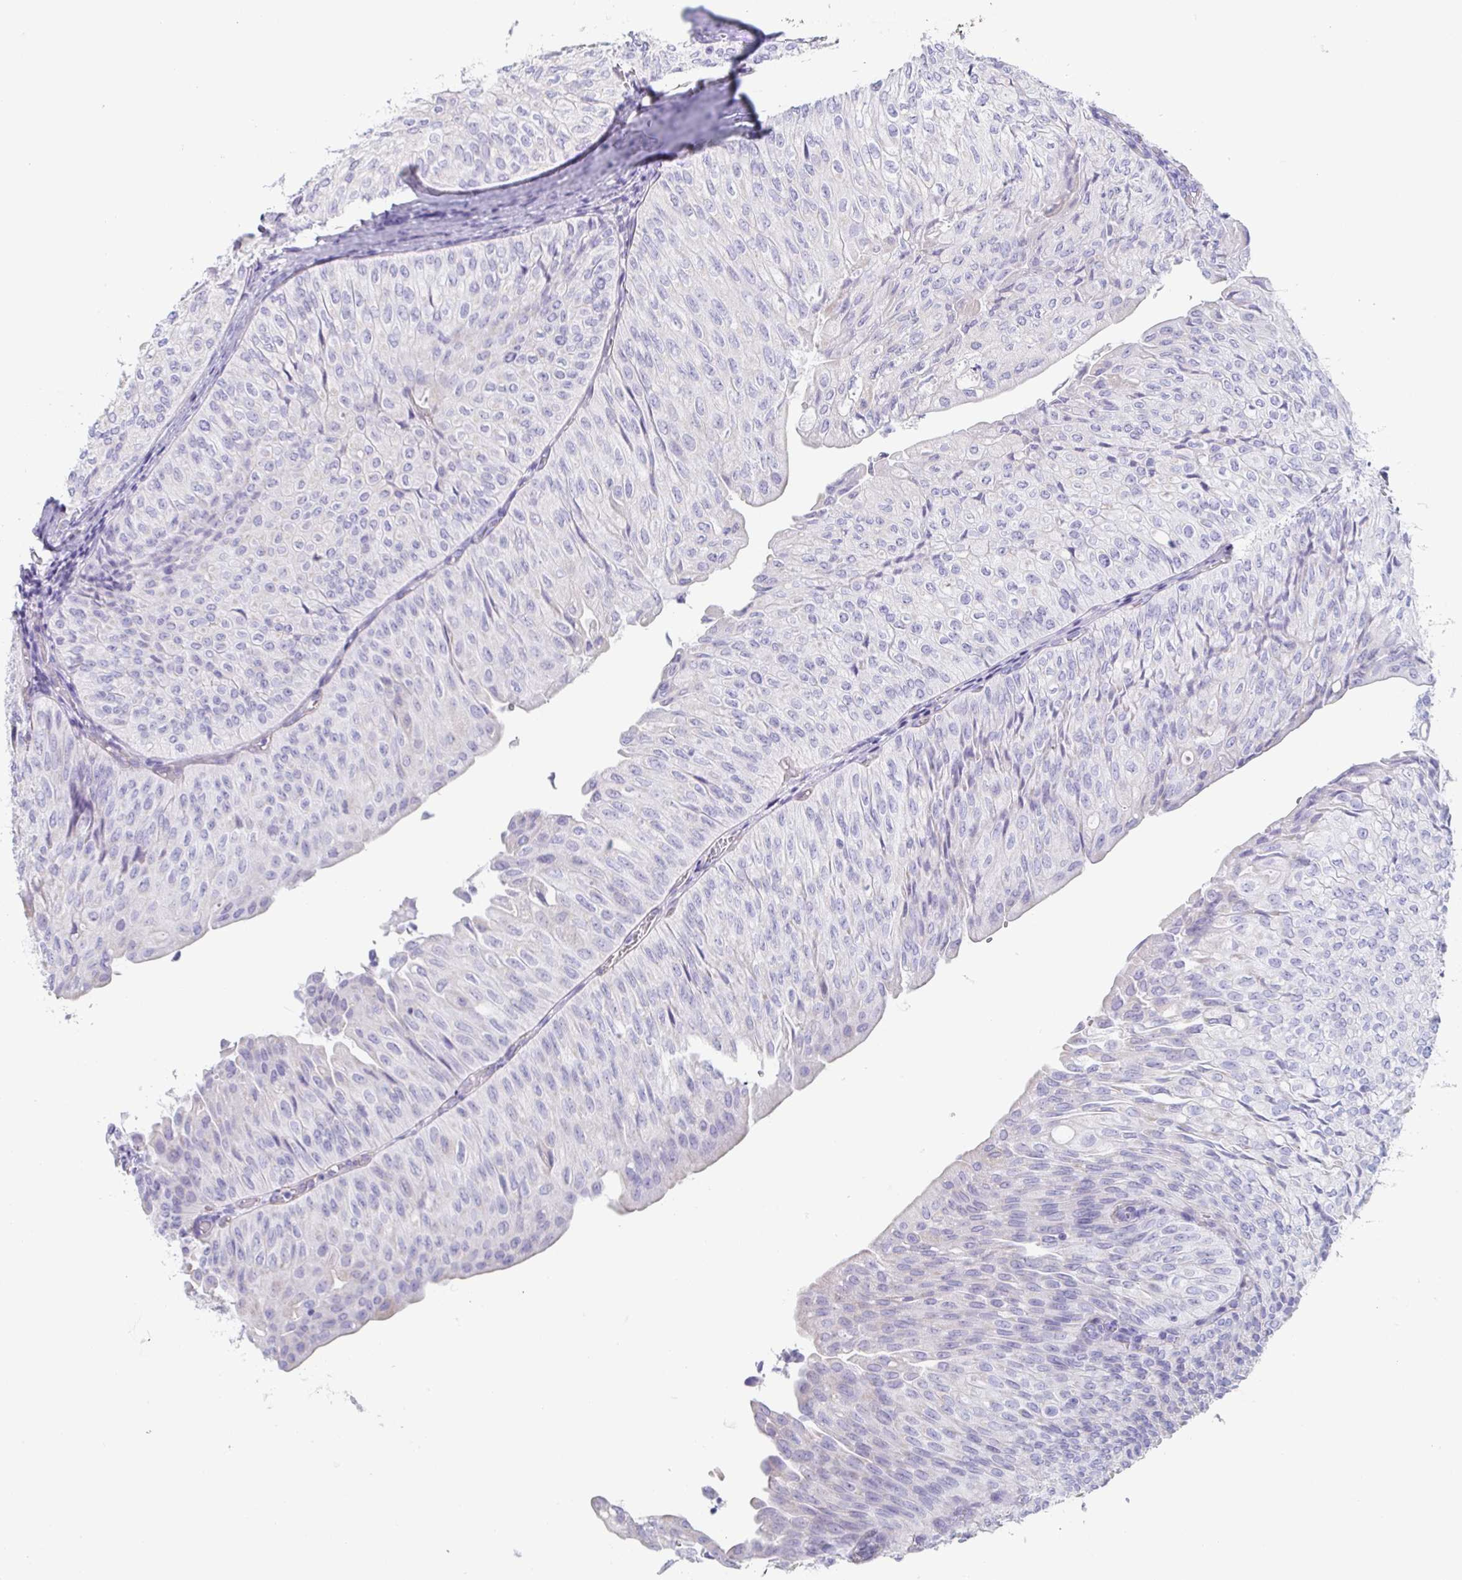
{"staining": {"intensity": "negative", "quantity": "none", "location": "none"}, "tissue": "urothelial cancer", "cell_type": "Tumor cells", "image_type": "cancer", "snomed": [{"axis": "morphology", "description": "Urothelial carcinoma, NOS"}, {"axis": "topography", "description": "Urinary bladder"}], "caption": "Urothelial cancer was stained to show a protein in brown. There is no significant staining in tumor cells. Nuclei are stained in blue.", "gene": "PRR27", "patient": {"sex": "male", "age": 62}}